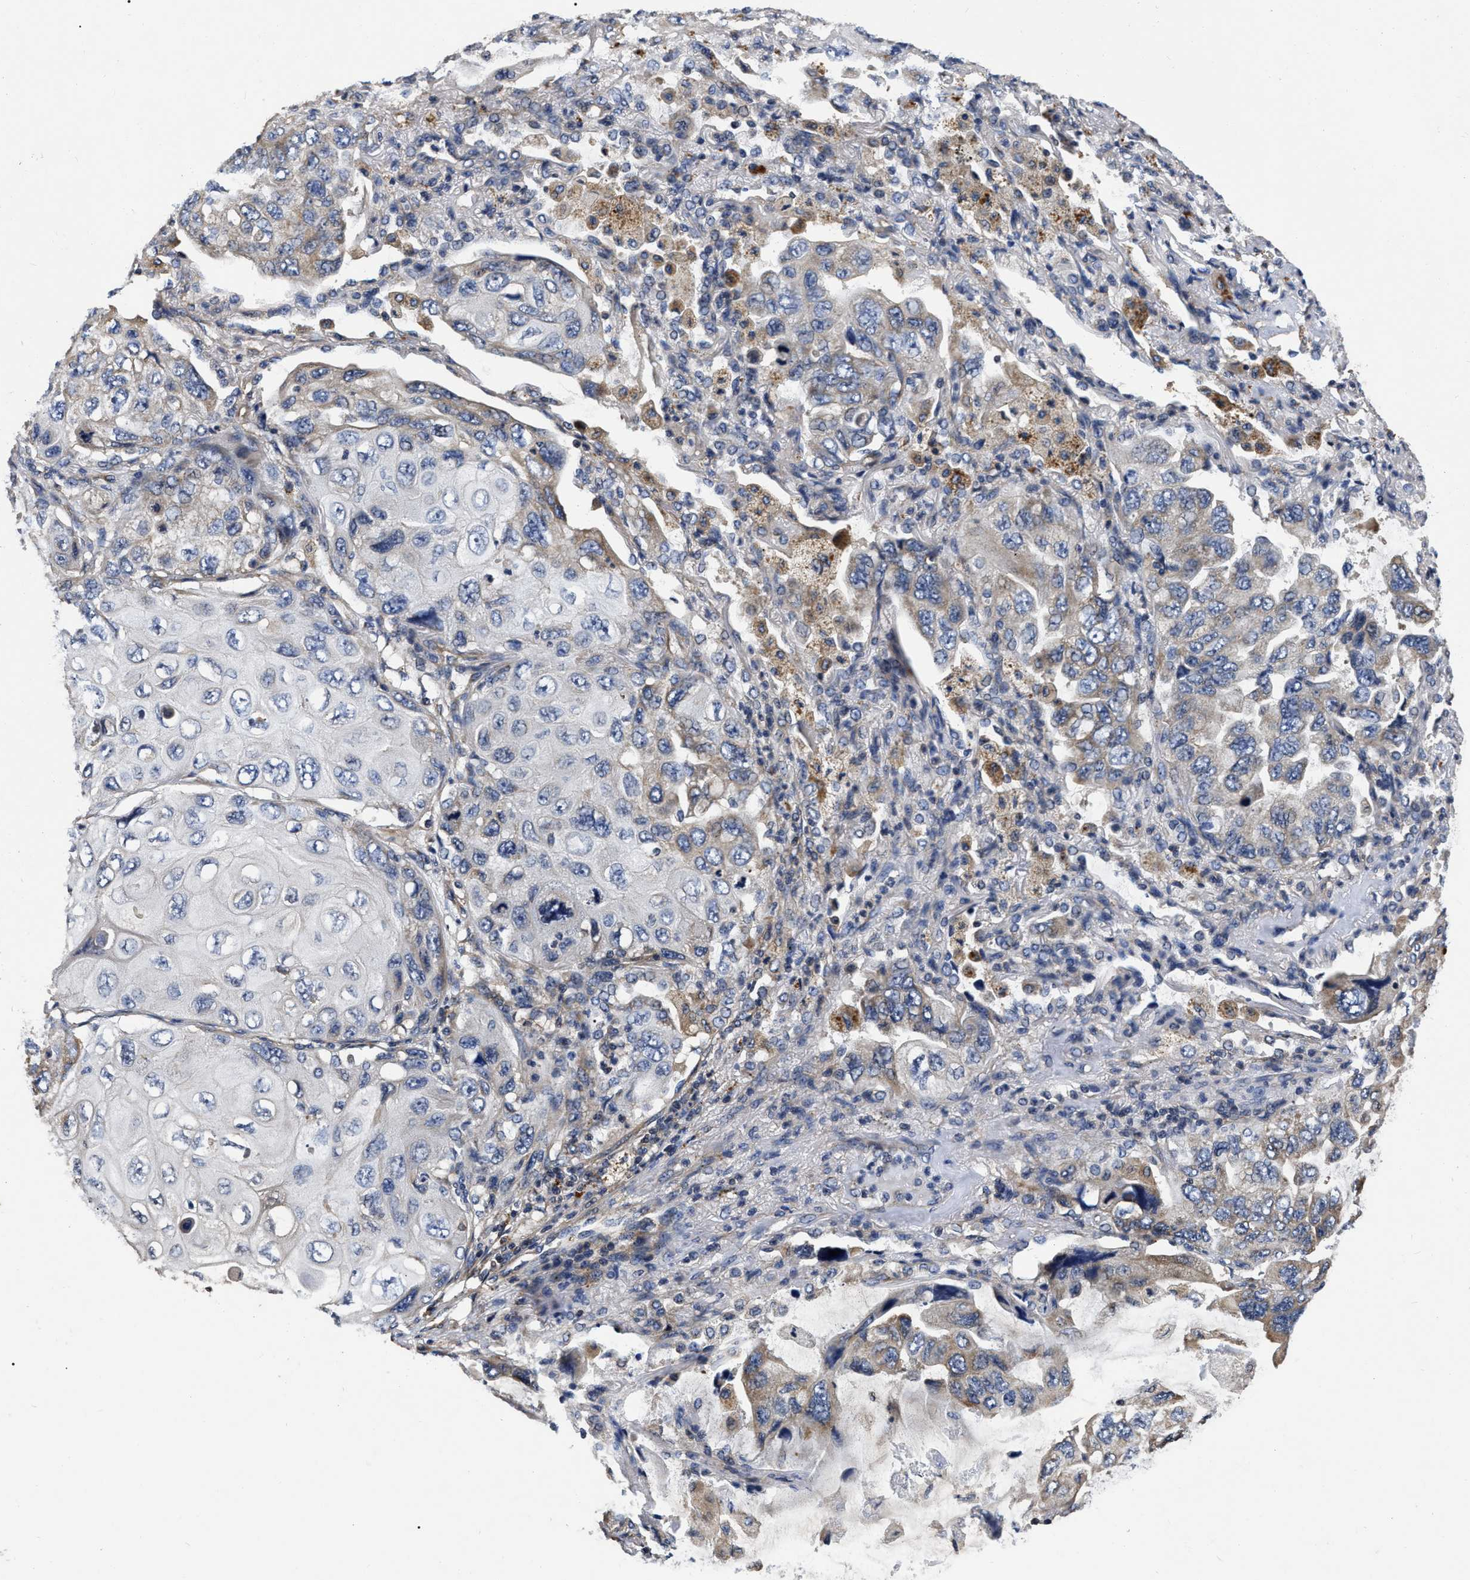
{"staining": {"intensity": "moderate", "quantity": "<25%", "location": "cytoplasmic/membranous"}, "tissue": "lung cancer", "cell_type": "Tumor cells", "image_type": "cancer", "snomed": [{"axis": "morphology", "description": "Squamous cell carcinoma, NOS"}, {"axis": "topography", "description": "Lung"}], "caption": "An immunohistochemistry (IHC) micrograph of tumor tissue is shown. Protein staining in brown shows moderate cytoplasmic/membranous positivity in lung squamous cell carcinoma within tumor cells.", "gene": "ABCG8", "patient": {"sex": "female", "age": 73}}